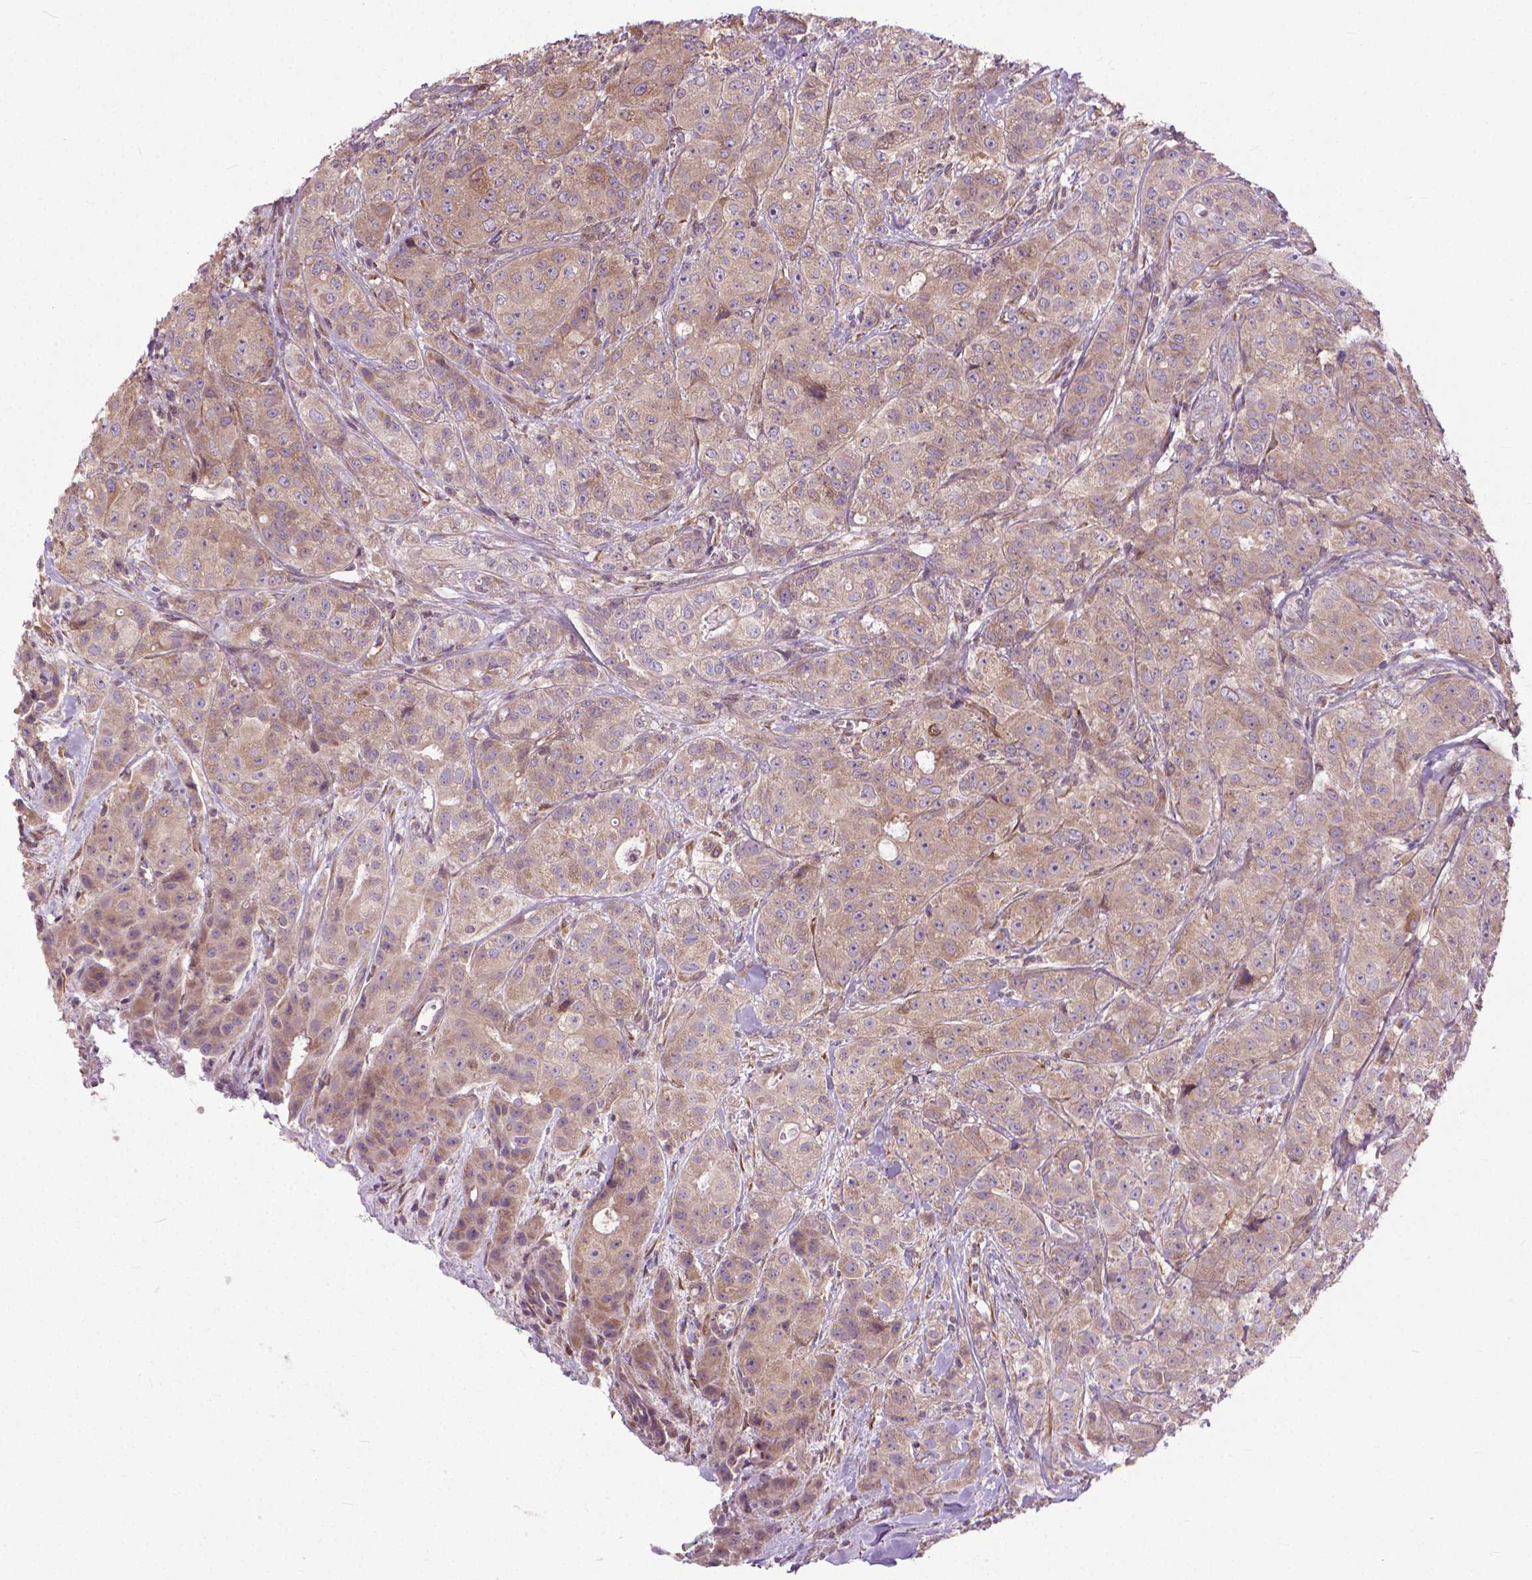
{"staining": {"intensity": "weak", "quantity": ">75%", "location": "cytoplasmic/membranous"}, "tissue": "breast cancer", "cell_type": "Tumor cells", "image_type": "cancer", "snomed": [{"axis": "morphology", "description": "Duct carcinoma"}, {"axis": "topography", "description": "Breast"}], "caption": "Breast cancer was stained to show a protein in brown. There is low levels of weak cytoplasmic/membranous expression in approximately >75% of tumor cells.", "gene": "NUDT1", "patient": {"sex": "female", "age": 43}}